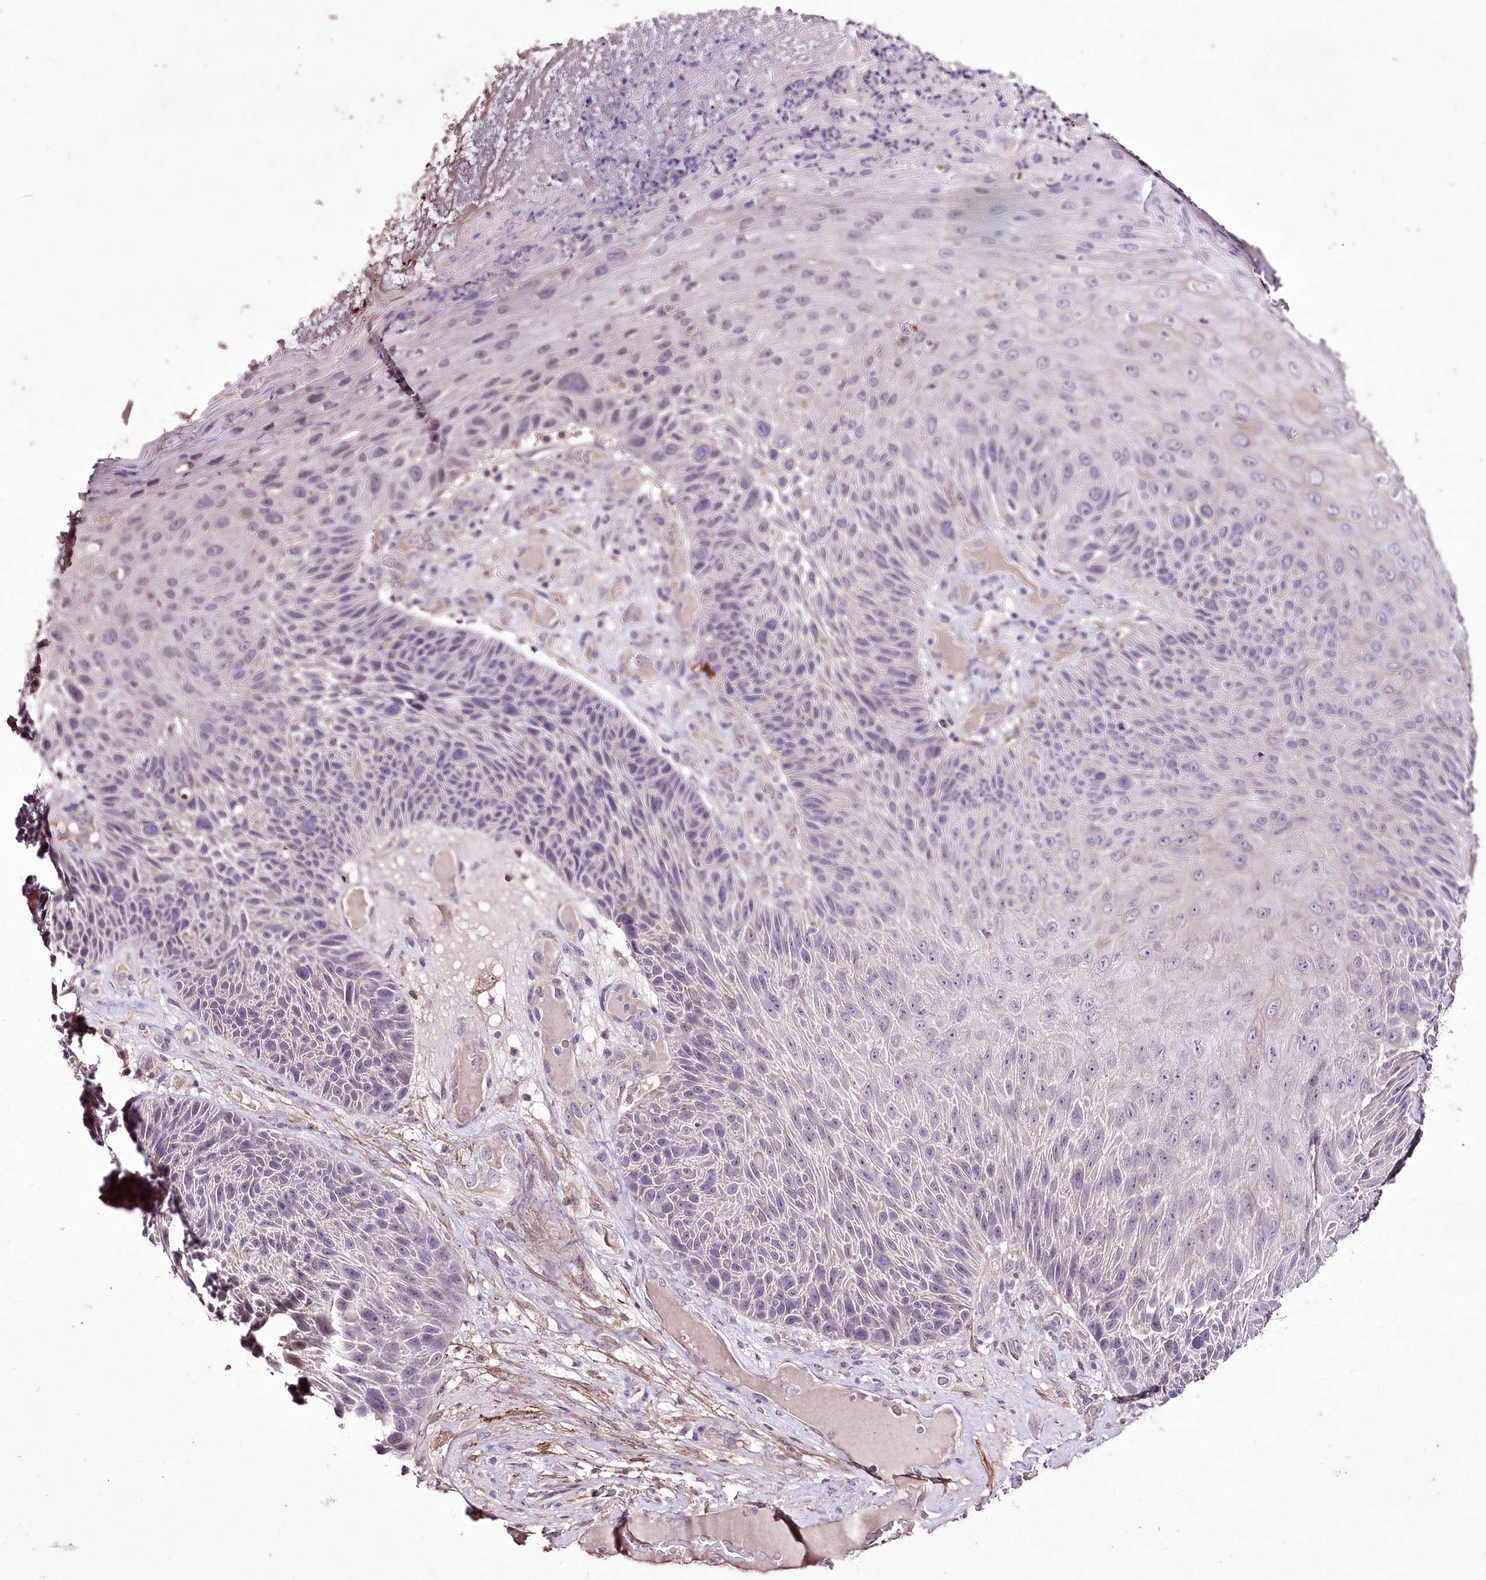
{"staining": {"intensity": "negative", "quantity": "none", "location": "none"}, "tissue": "skin cancer", "cell_type": "Tumor cells", "image_type": "cancer", "snomed": [{"axis": "morphology", "description": "Squamous cell carcinoma, NOS"}, {"axis": "topography", "description": "Skin"}], "caption": "Skin cancer stained for a protein using IHC exhibits no staining tumor cells.", "gene": "ENPP1", "patient": {"sex": "female", "age": 88}}